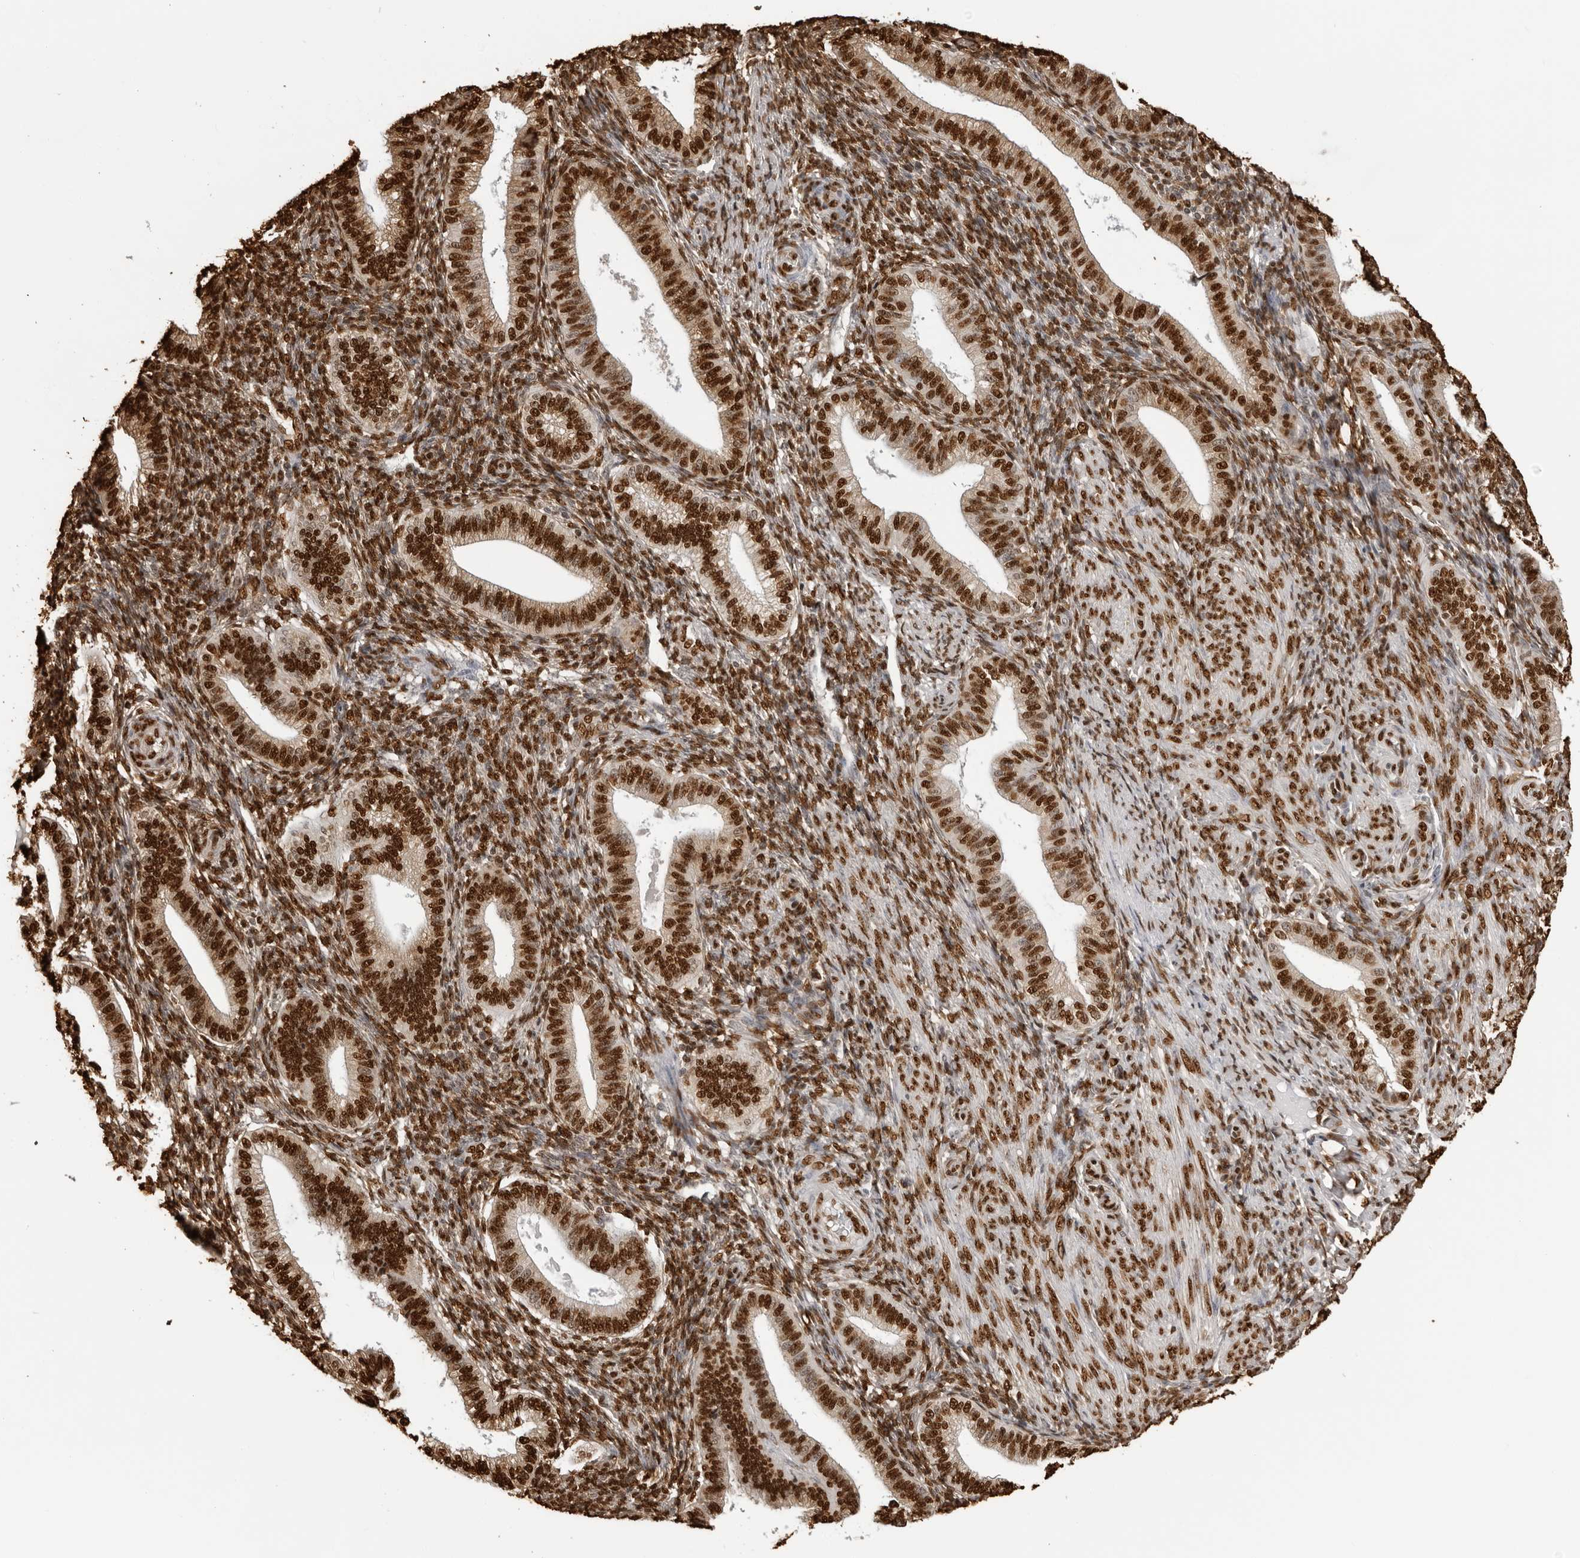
{"staining": {"intensity": "strong", "quantity": ">75%", "location": "nuclear"}, "tissue": "endometrium", "cell_type": "Cells in endometrial stroma", "image_type": "normal", "snomed": [{"axis": "morphology", "description": "Normal tissue, NOS"}, {"axis": "topography", "description": "Endometrium"}], "caption": "Protein staining by immunohistochemistry (IHC) reveals strong nuclear expression in approximately >75% of cells in endometrial stroma in normal endometrium.", "gene": "ZFP91", "patient": {"sex": "female", "age": 39}}